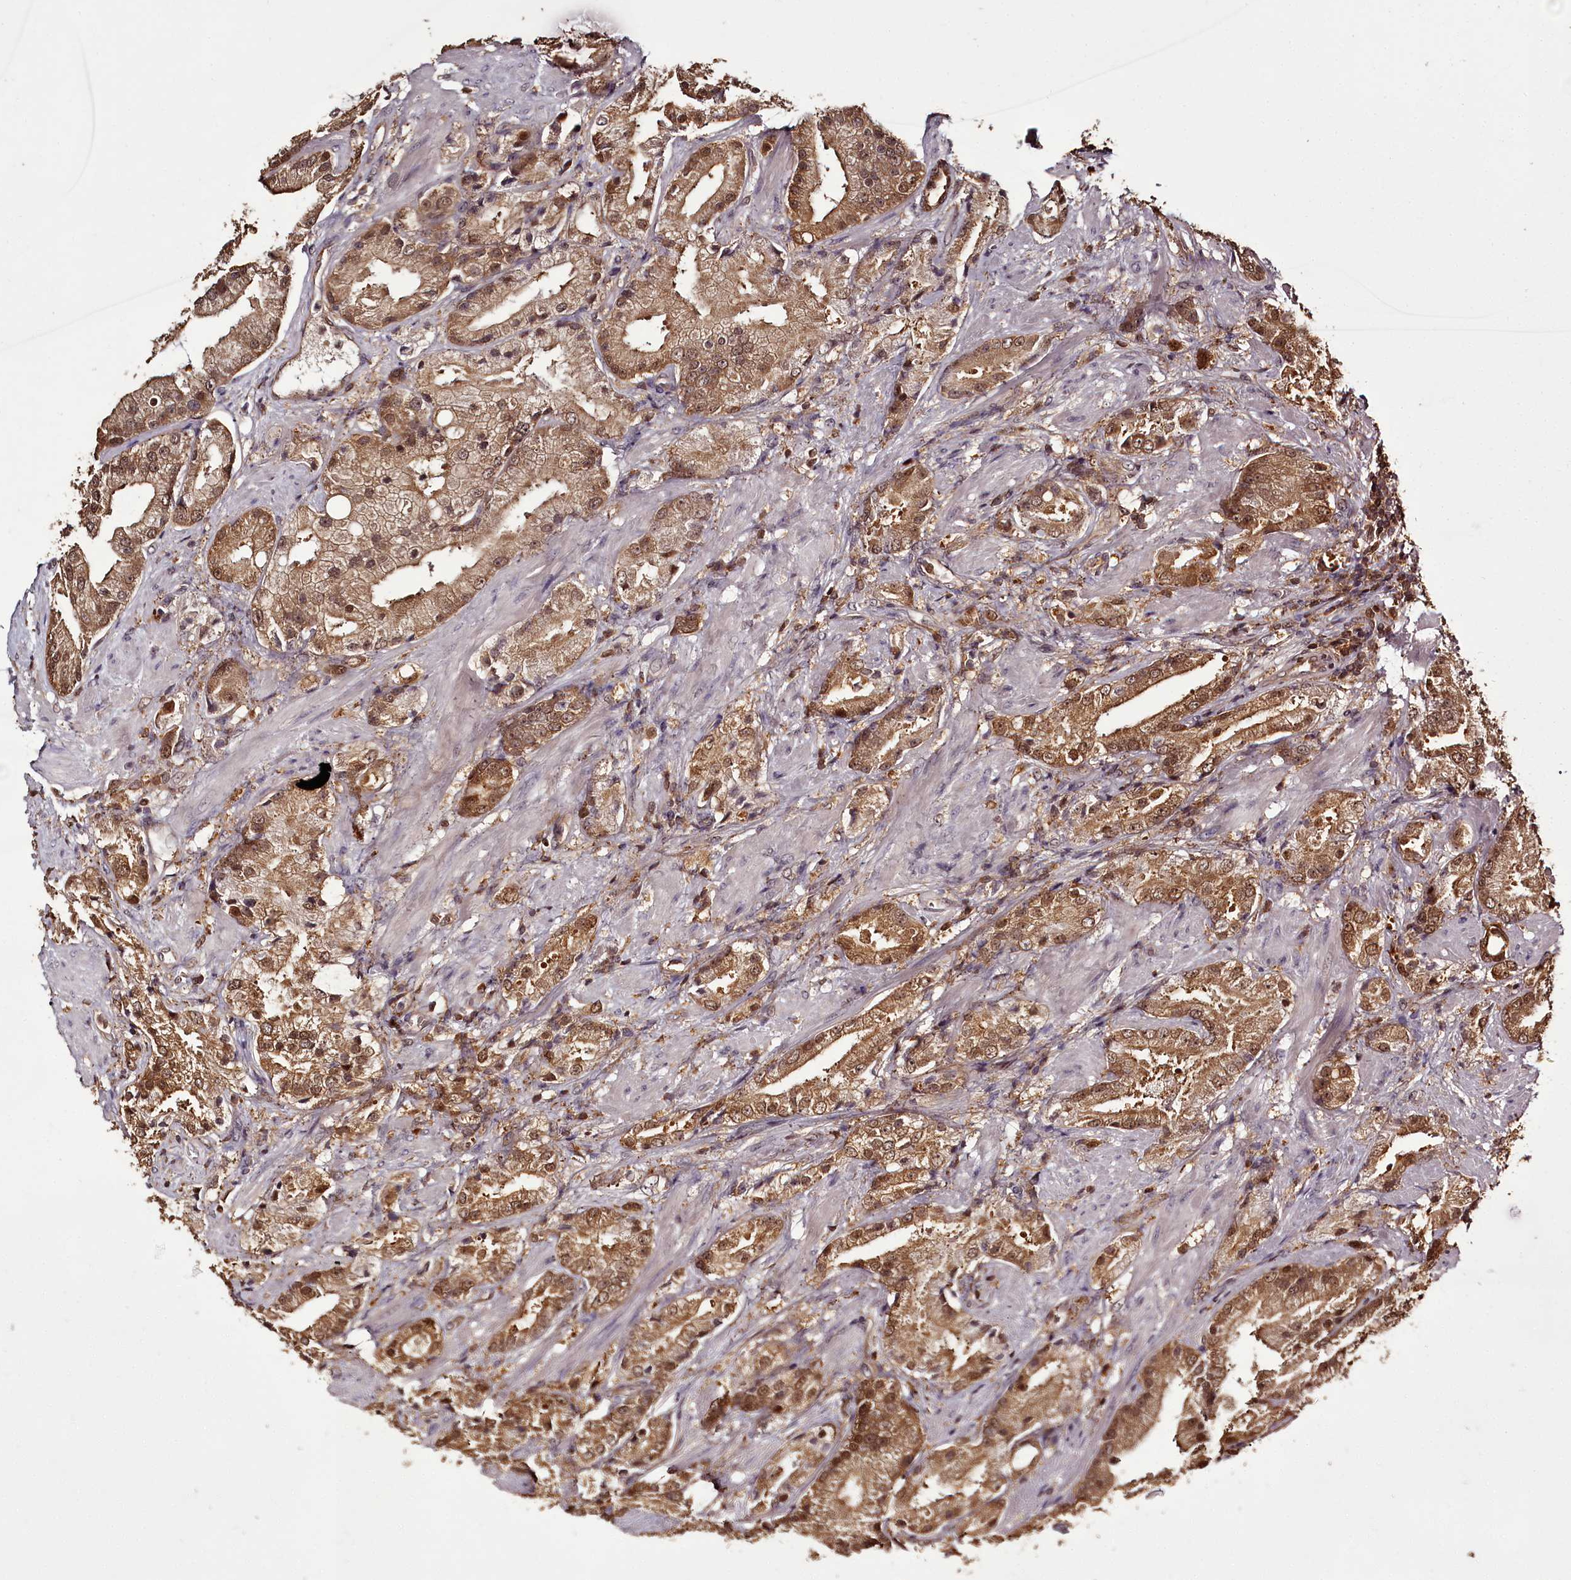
{"staining": {"intensity": "moderate", "quantity": ">75%", "location": "cytoplasmic/membranous,nuclear"}, "tissue": "prostate cancer", "cell_type": "Tumor cells", "image_type": "cancer", "snomed": [{"axis": "morphology", "description": "Adenocarcinoma, Low grade"}, {"axis": "topography", "description": "Prostate"}], "caption": "Human prostate low-grade adenocarcinoma stained with a brown dye shows moderate cytoplasmic/membranous and nuclear positive expression in about >75% of tumor cells.", "gene": "NPRL2", "patient": {"sex": "male", "age": 67}}